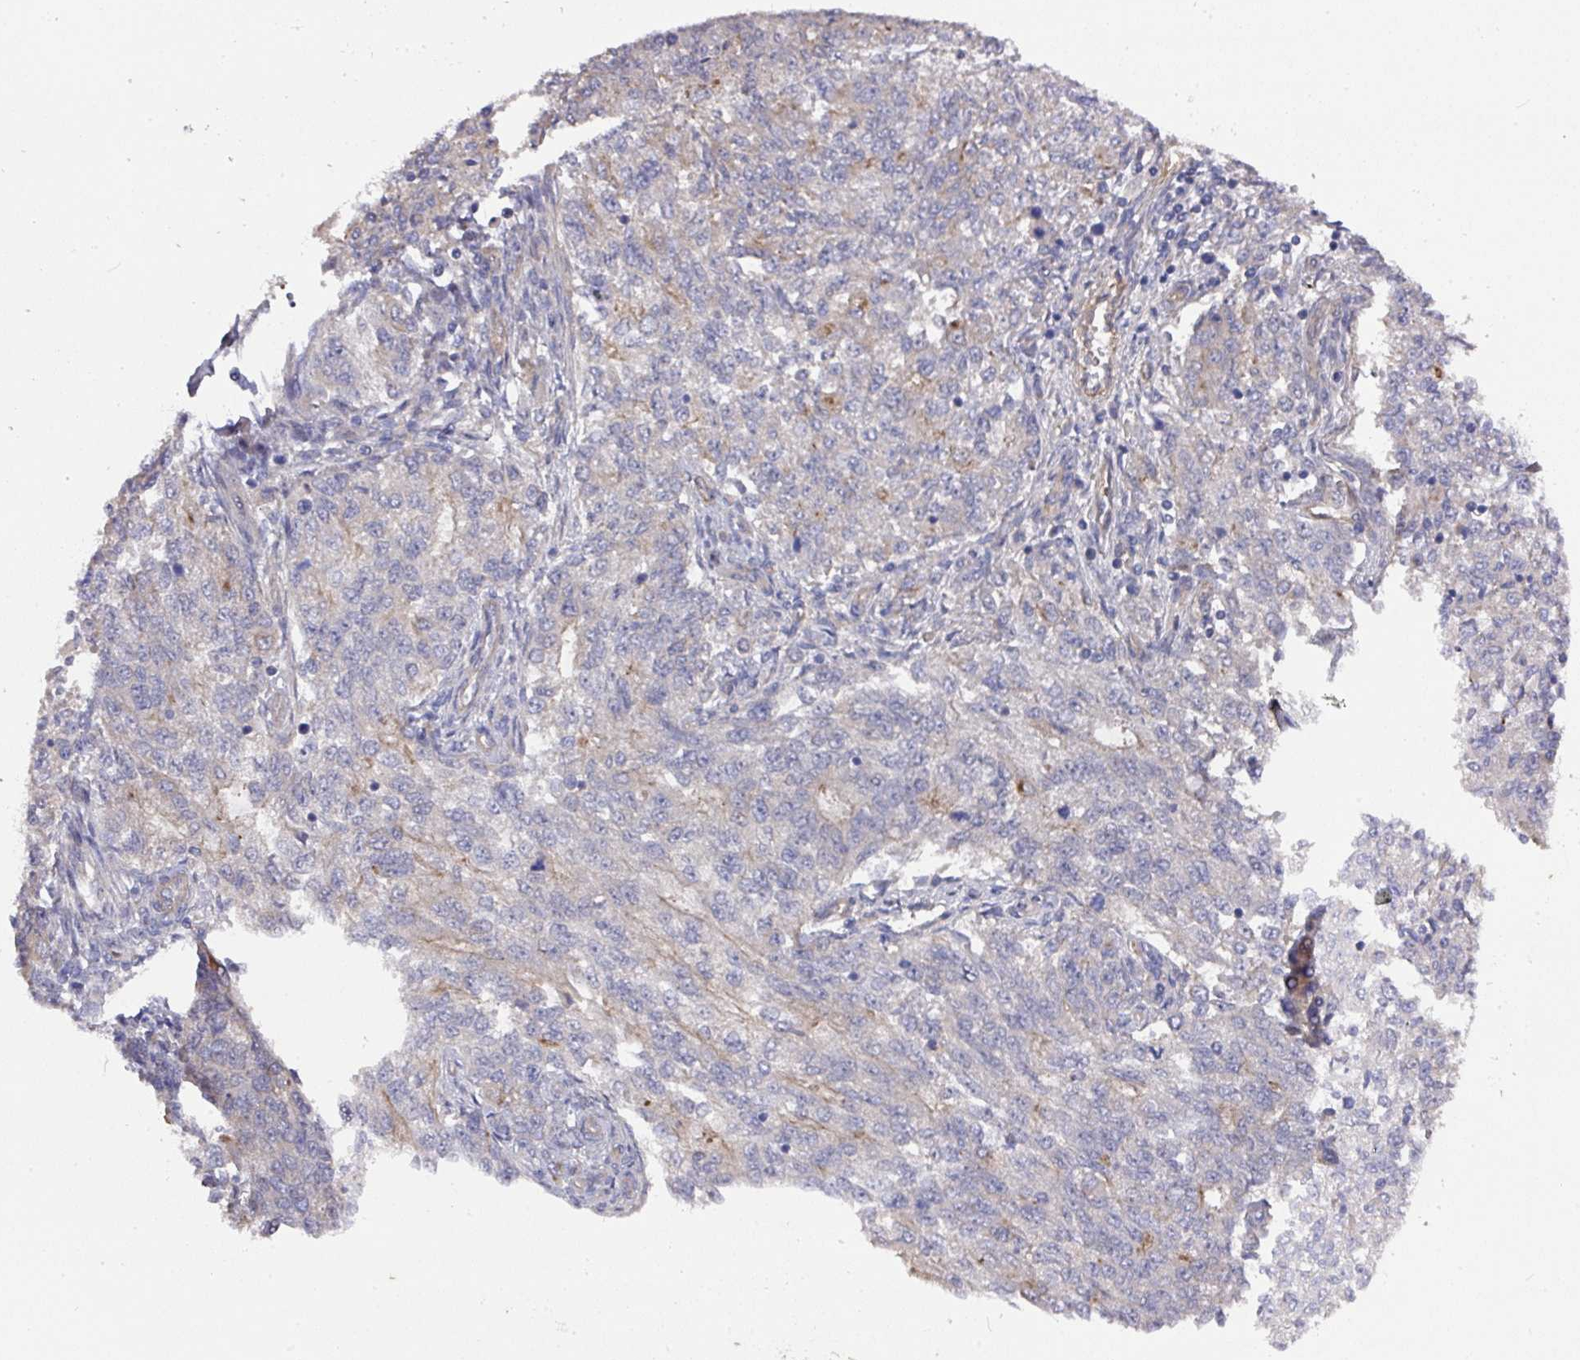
{"staining": {"intensity": "negative", "quantity": "none", "location": "none"}, "tissue": "endometrial cancer", "cell_type": "Tumor cells", "image_type": "cancer", "snomed": [{"axis": "morphology", "description": "Adenocarcinoma, NOS"}, {"axis": "topography", "description": "Endometrium"}], "caption": "The immunohistochemistry (IHC) micrograph has no significant staining in tumor cells of adenocarcinoma (endometrial) tissue. (DAB (3,3'-diaminobenzidine) immunohistochemistry (IHC), high magnification).", "gene": "PRR5", "patient": {"sex": "female", "age": 50}}